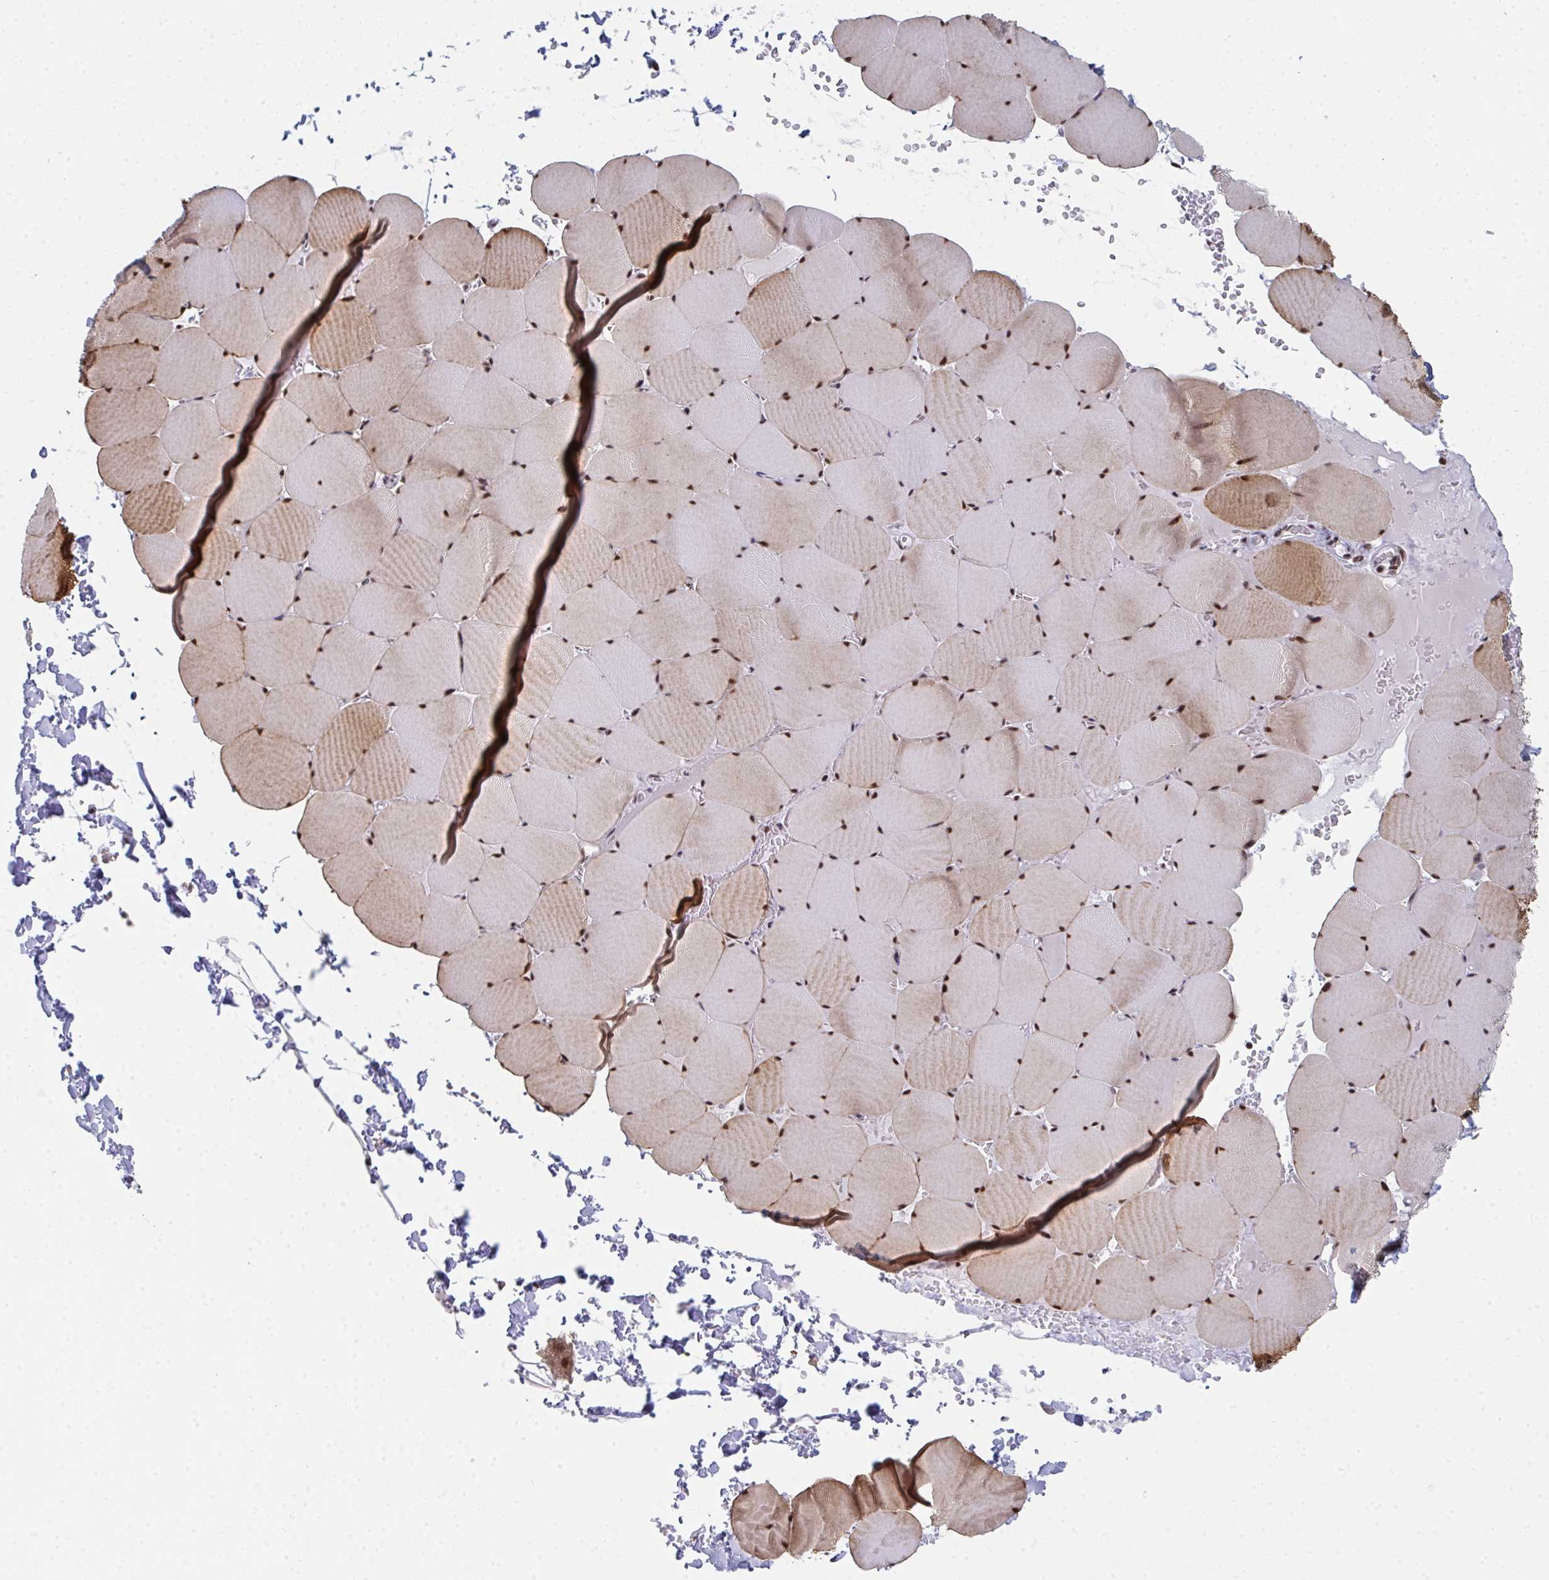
{"staining": {"intensity": "moderate", "quantity": "25%-75%", "location": "cytoplasmic/membranous,nuclear"}, "tissue": "skeletal muscle", "cell_type": "Myocytes", "image_type": "normal", "snomed": [{"axis": "morphology", "description": "Normal tissue, NOS"}, {"axis": "topography", "description": "Skeletal muscle"}, {"axis": "topography", "description": "Head-Neck"}], "caption": "This image reveals immunohistochemistry (IHC) staining of benign human skeletal muscle, with medium moderate cytoplasmic/membranous,nuclear positivity in approximately 25%-75% of myocytes.", "gene": "SNRNP70", "patient": {"sex": "male", "age": 66}}